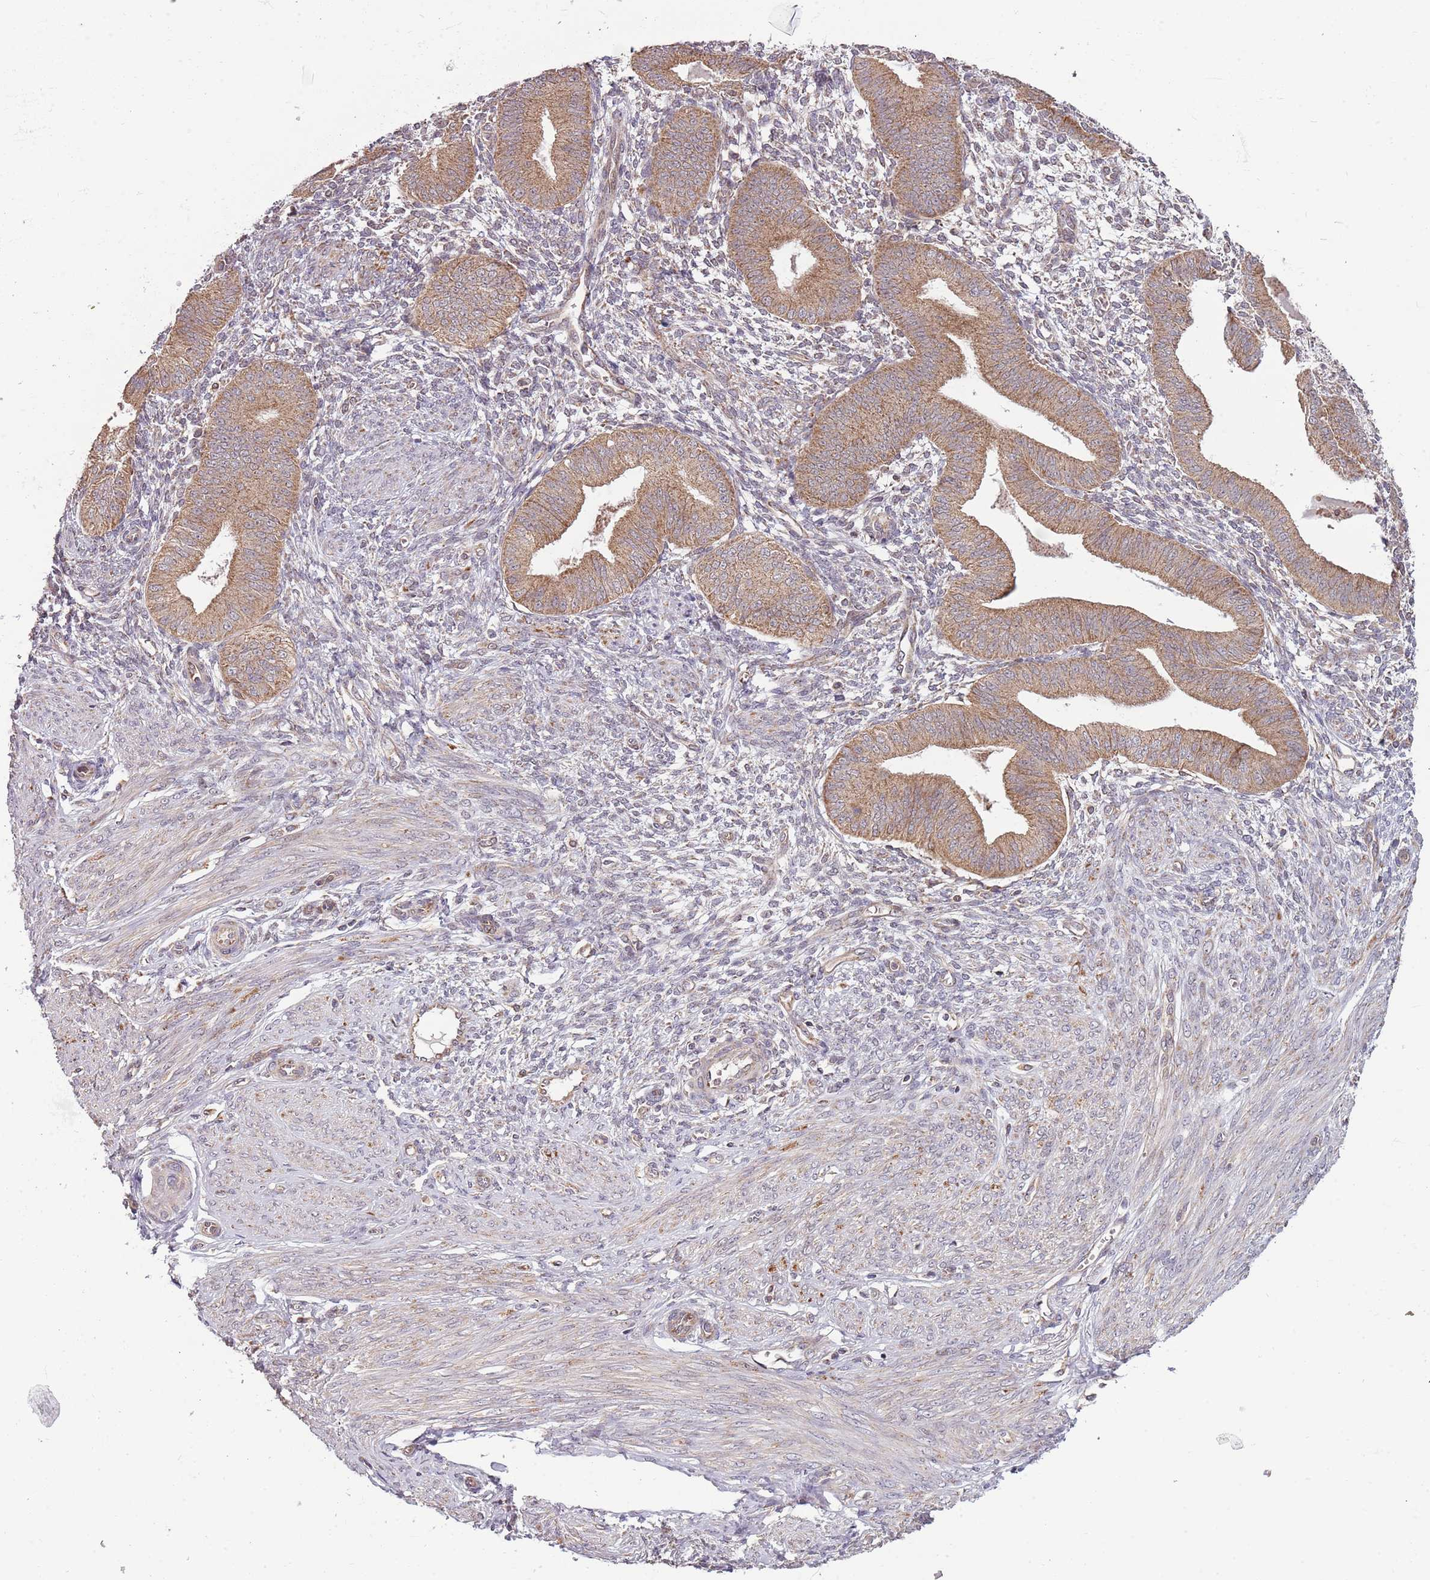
{"staining": {"intensity": "negative", "quantity": "none", "location": "none"}, "tissue": "endometrium", "cell_type": "Cells in endometrial stroma", "image_type": "normal", "snomed": [{"axis": "morphology", "description": "Normal tissue, NOS"}, {"axis": "topography", "description": "Endometrium"}], "caption": "This is an immunohistochemistry (IHC) photomicrograph of benign endometrium. There is no expression in cells in endometrial stroma.", "gene": "RNF181", "patient": {"sex": "female", "age": 49}}